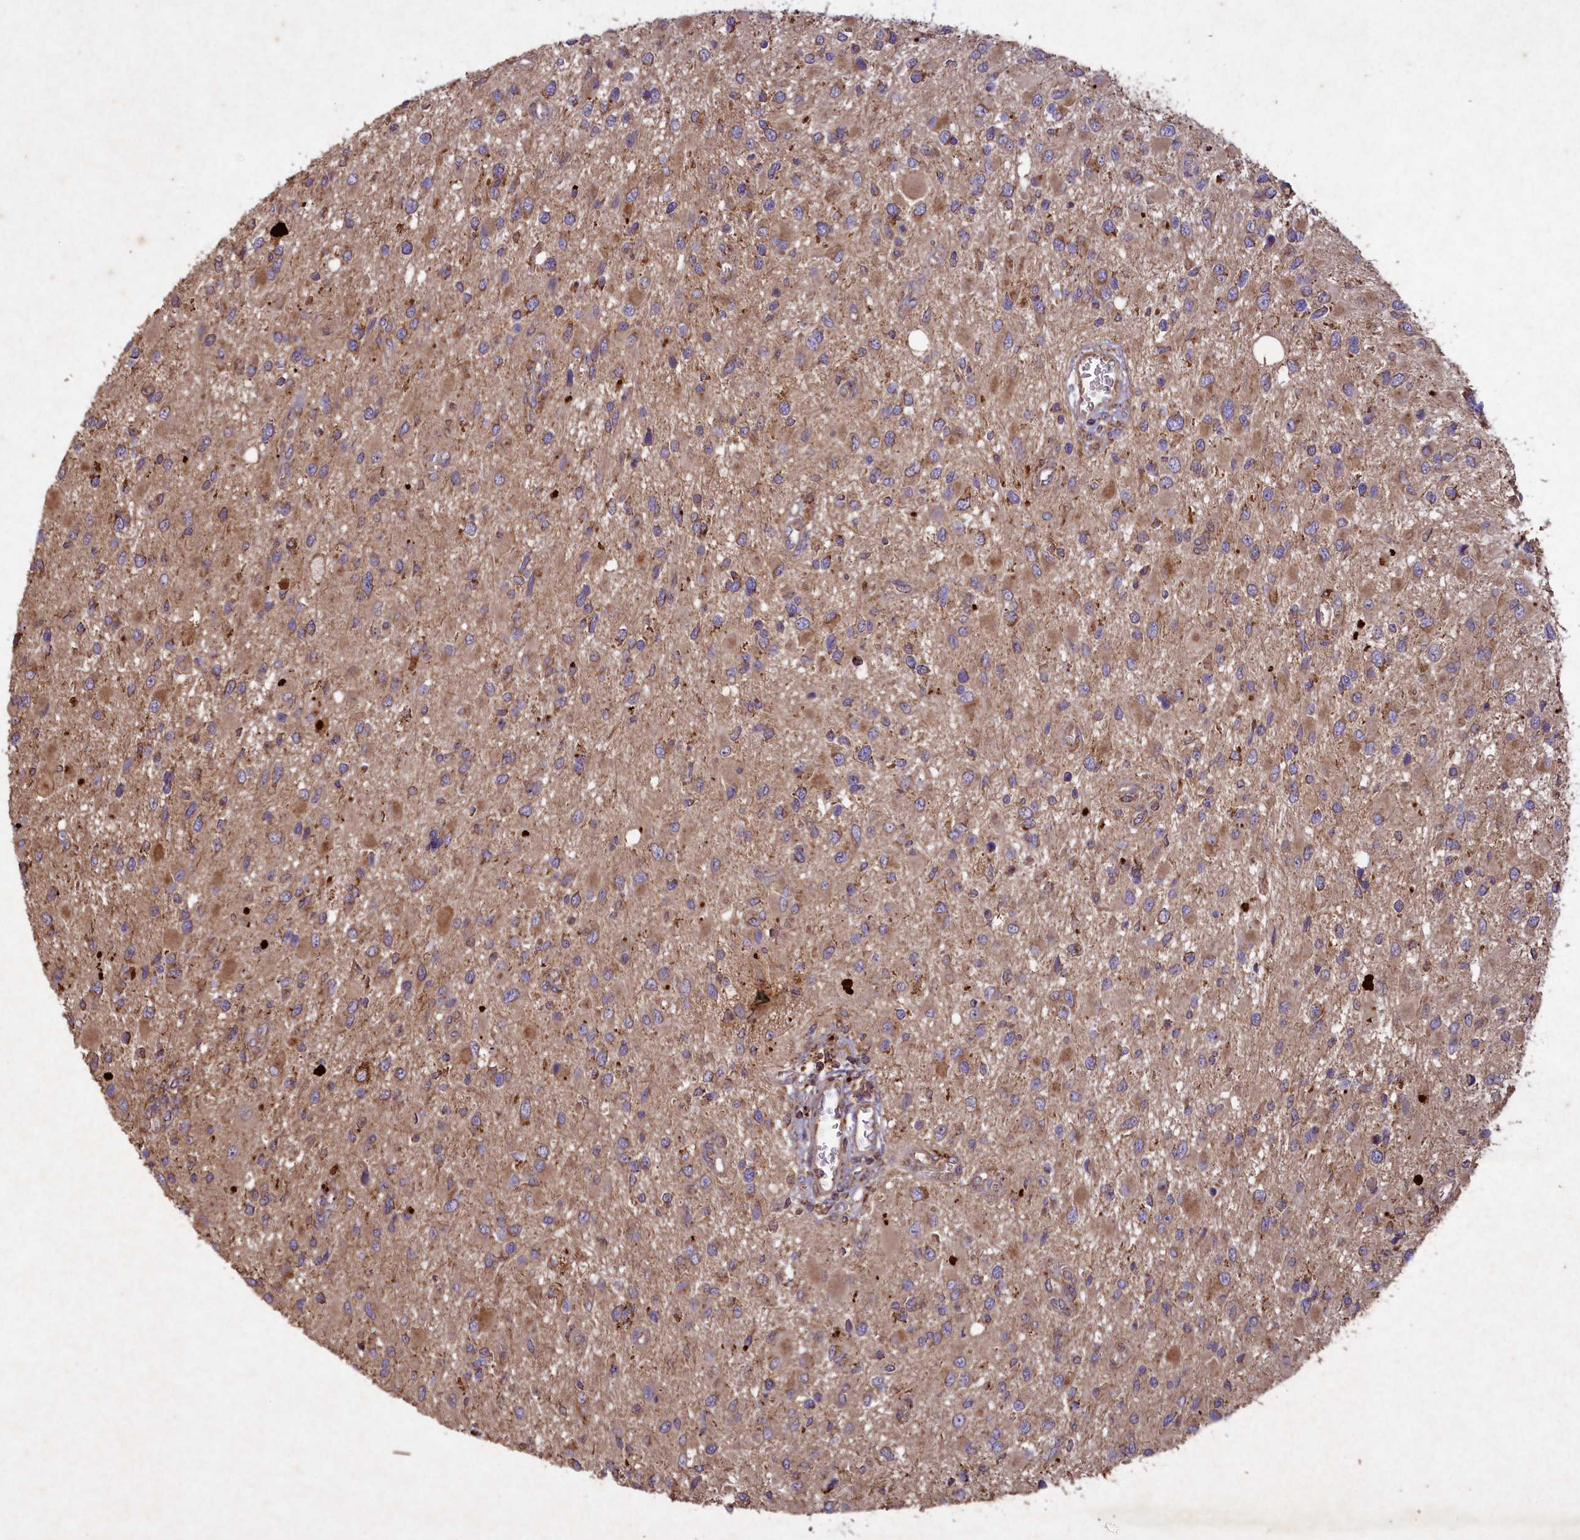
{"staining": {"intensity": "moderate", "quantity": "<25%", "location": "cytoplasmic/membranous"}, "tissue": "glioma", "cell_type": "Tumor cells", "image_type": "cancer", "snomed": [{"axis": "morphology", "description": "Glioma, malignant, High grade"}, {"axis": "topography", "description": "Brain"}], "caption": "Brown immunohistochemical staining in human glioma demonstrates moderate cytoplasmic/membranous positivity in approximately <25% of tumor cells. (brown staining indicates protein expression, while blue staining denotes nuclei).", "gene": "CIAO2B", "patient": {"sex": "male", "age": 53}}